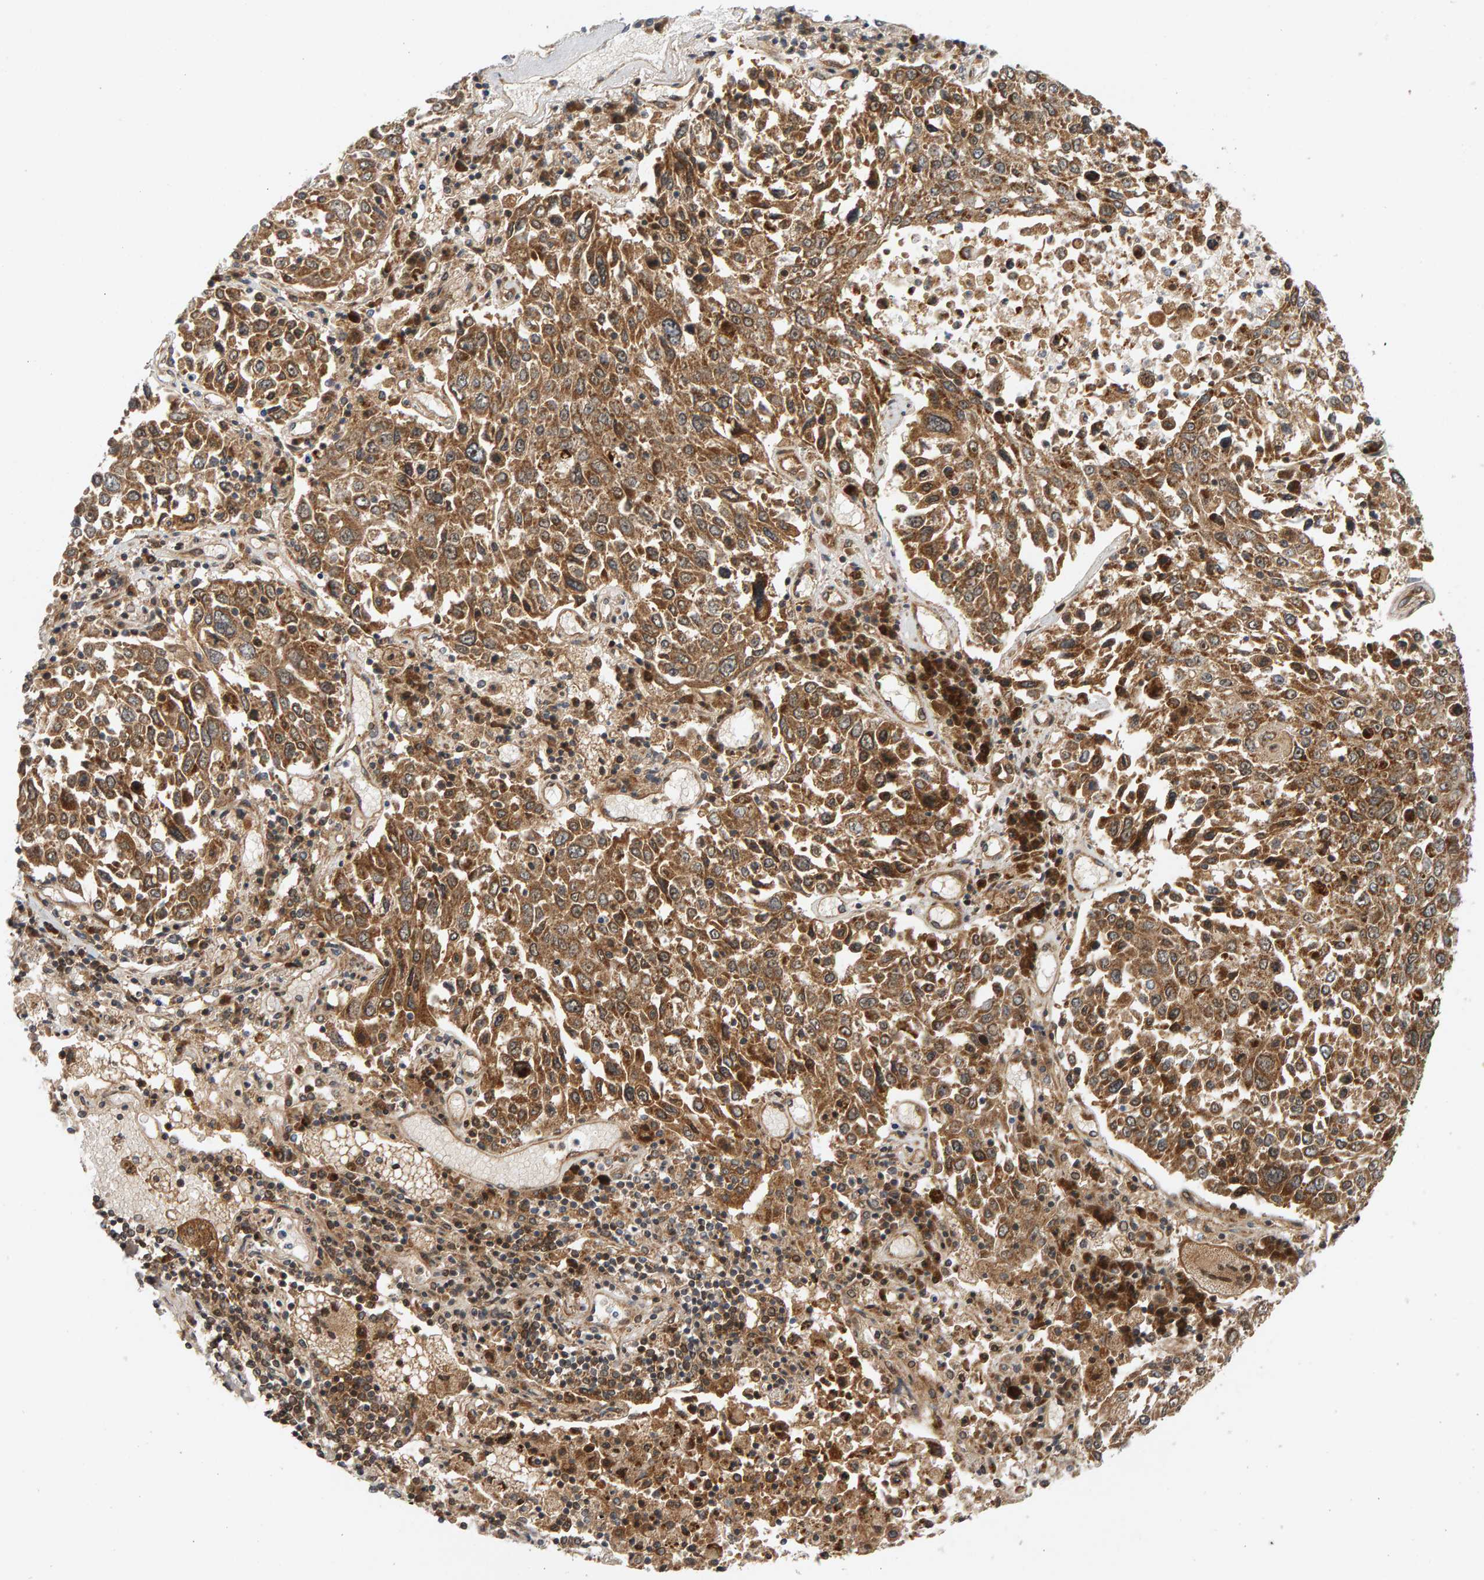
{"staining": {"intensity": "moderate", "quantity": ">75%", "location": "cytoplasmic/membranous"}, "tissue": "lung cancer", "cell_type": "Tumor cells", "image_type": "cancer", "snomed": [{"axis": "morphology", "description": "Squamous cell carcinoma, NOS"}, {"axis": "topography", "description": "Lung"}], "caption": "Lung cancer tissue shows moderate cytoplasmic/membranous positivity in approximately >75% of tumor cells, visualized by immunohistochemistry.", "gene": "BAHCC1", "patient": {"sex": "male", "age": 65}}